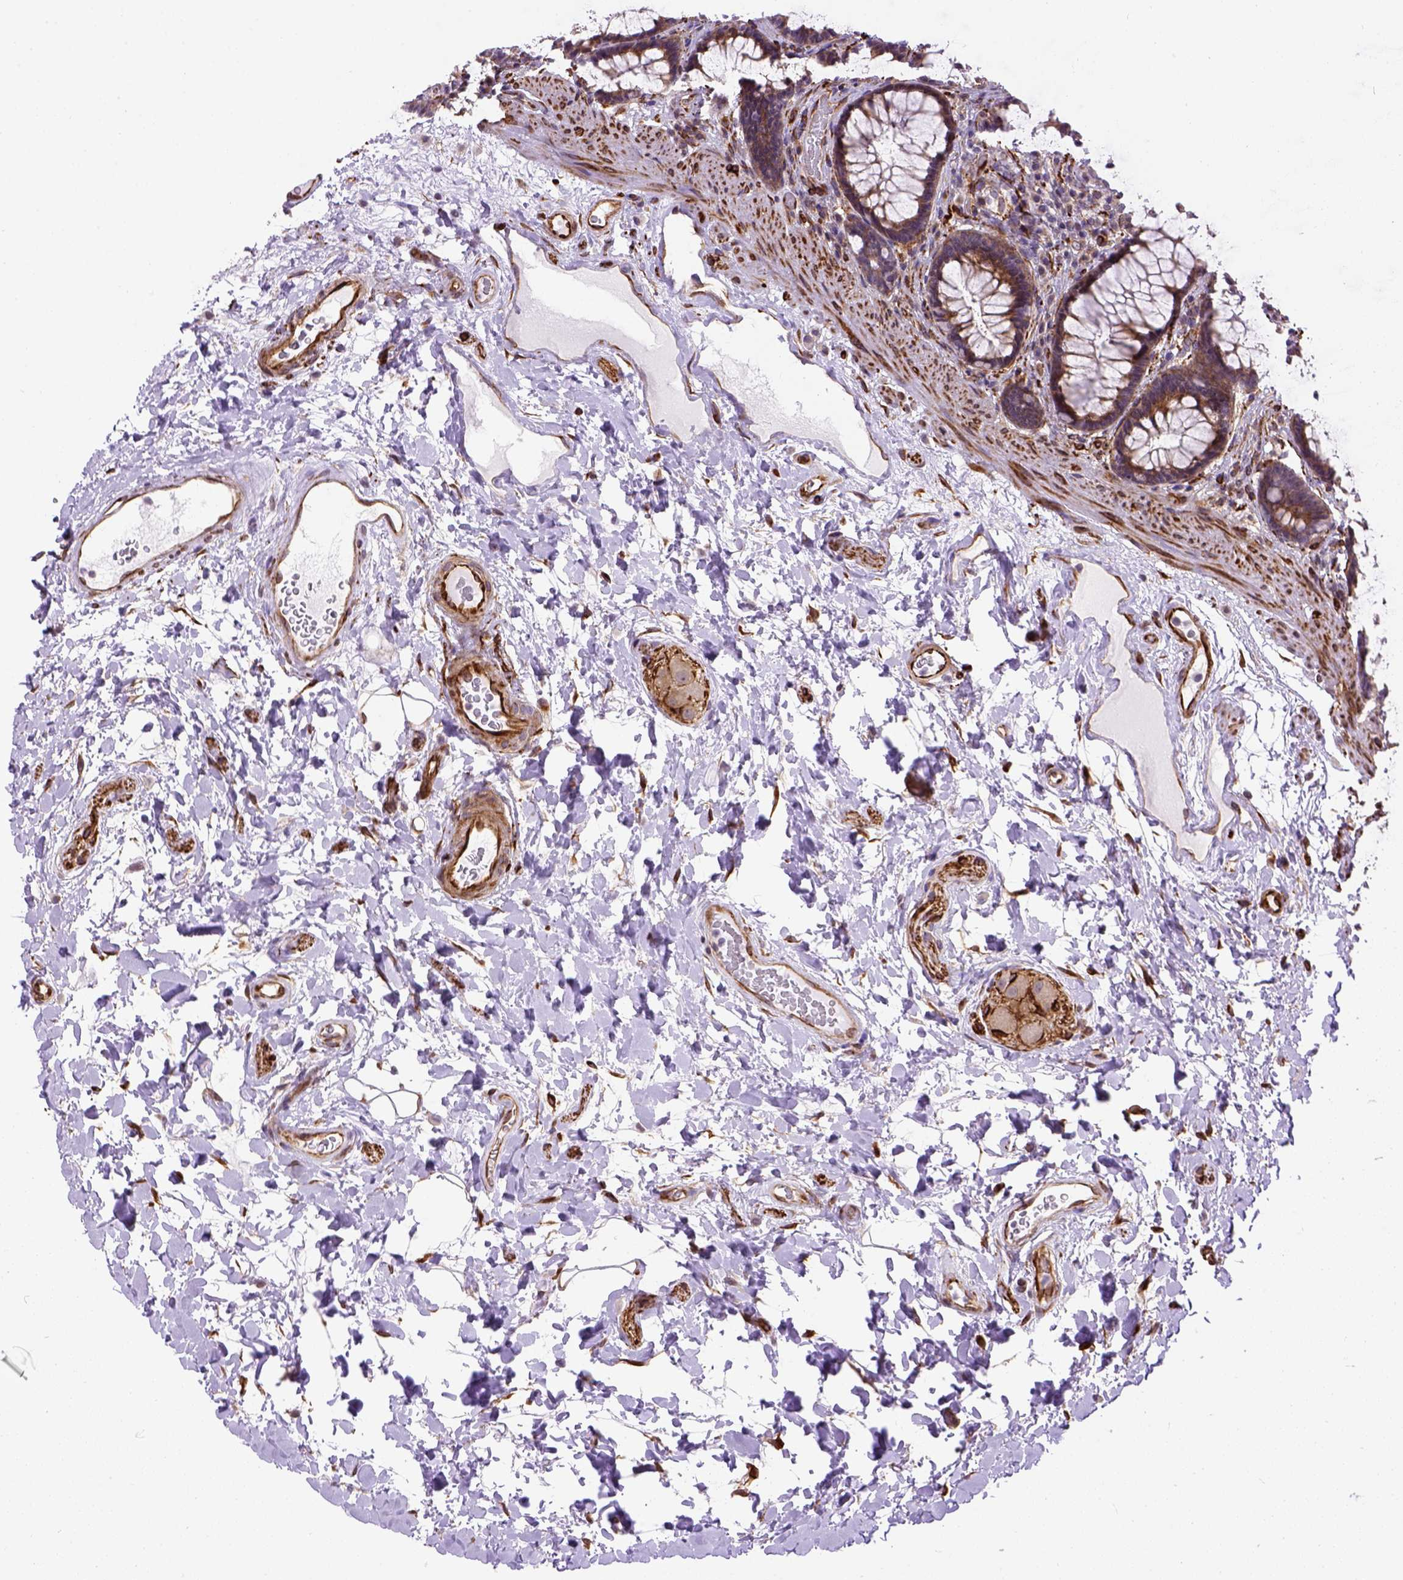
{"staining": {"intensity": "moderate", "quantity": ">75%", "location": "cytoplasmic/membranous"}, "tissue": "rectum", "cell_type": "Glandular cells", "image_type": "normal", "snomed": [{"axis": "morphology", "description": "Normal tissue, NOS"}, {"axis": "topography", "description": "Rectum"}], "caption": "IHC (DAB) staining of normal human rectum exhibits moderate cytoplasmic/membranous protein expression in approximately >75% of glandular cells.", "gene": "KAZN", "patient": {"sex": "male", "age": 72}}